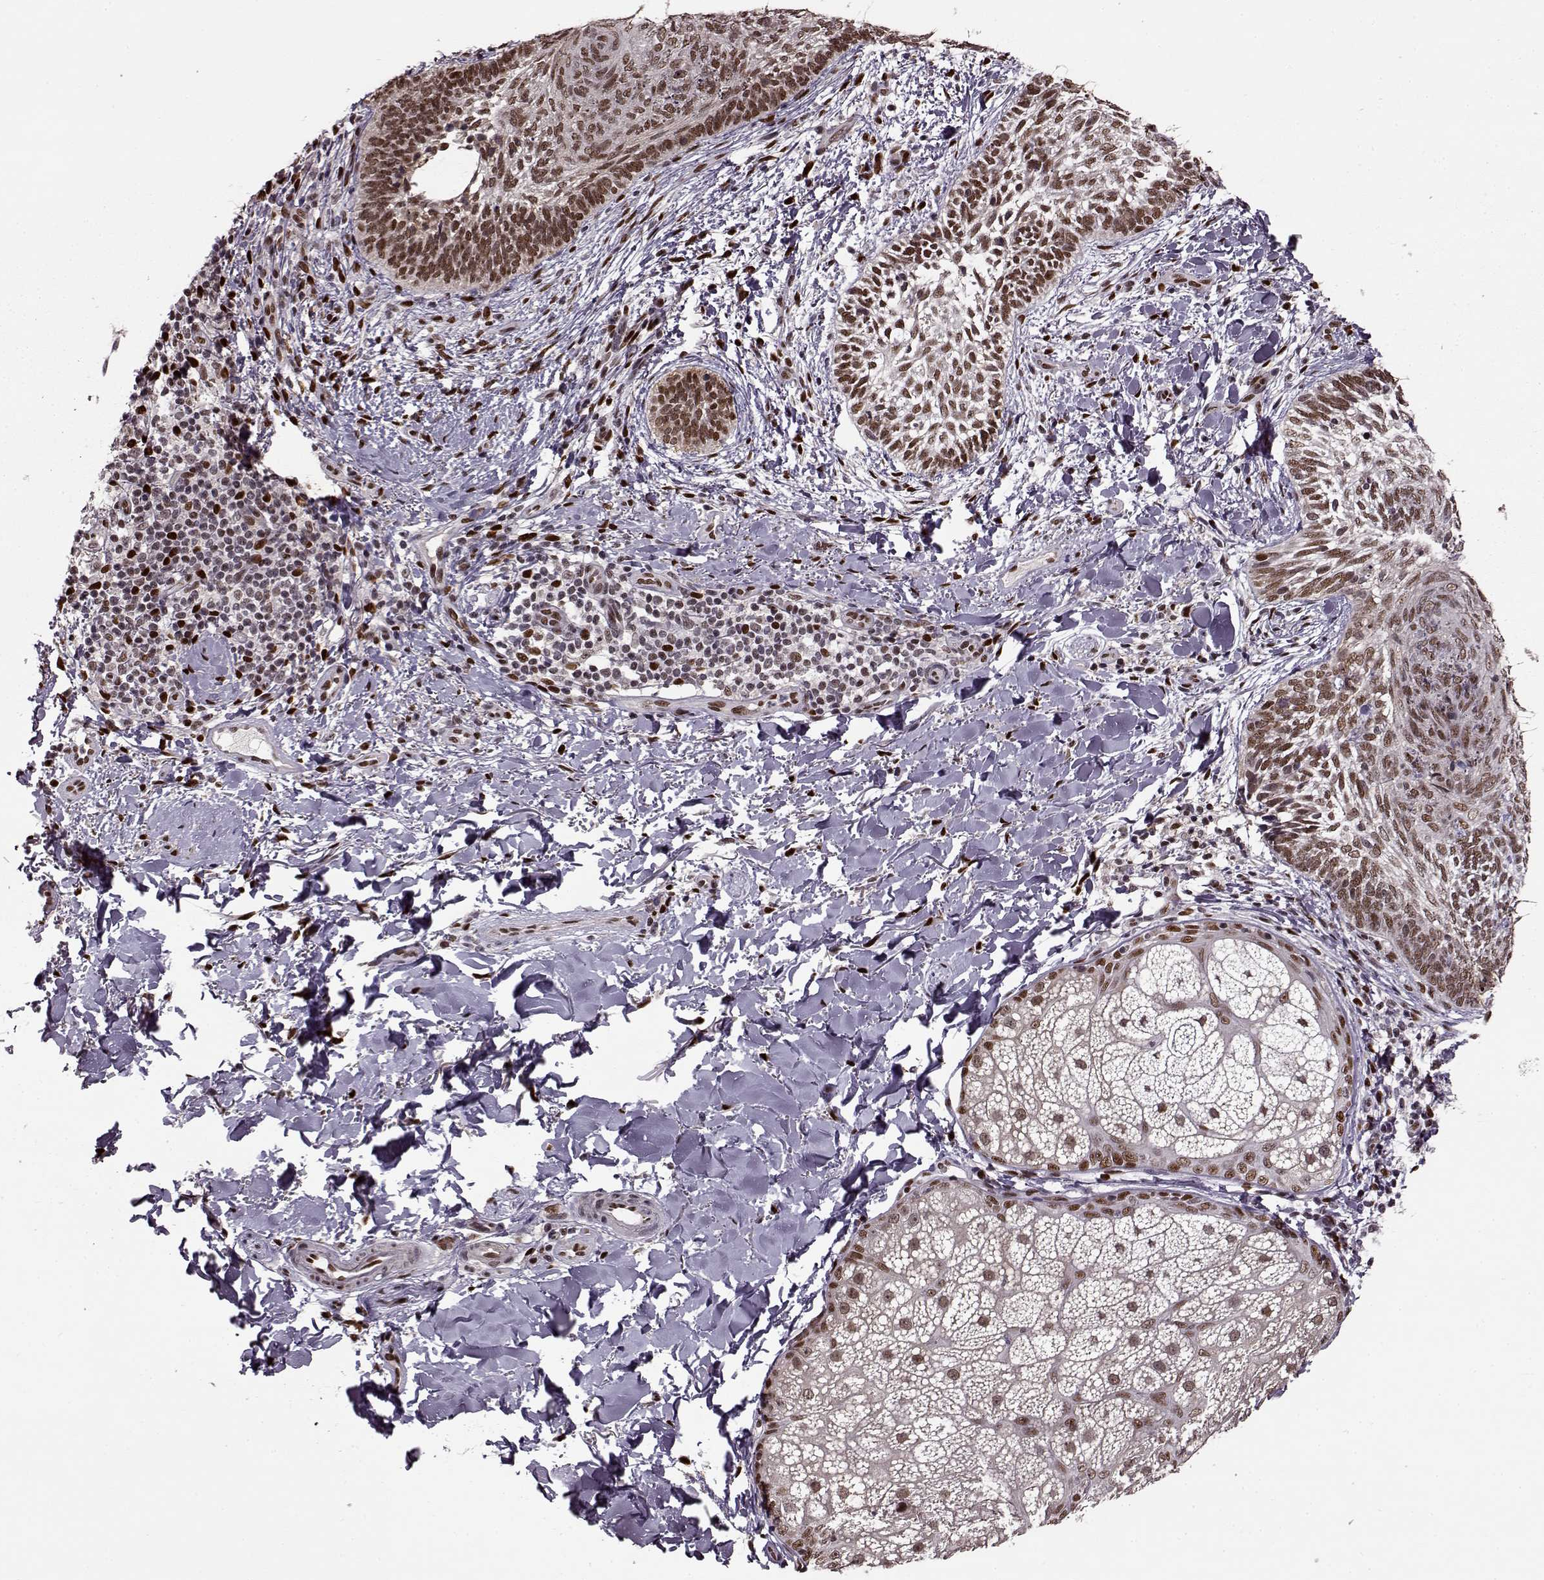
{"staining": {"intensity": "moderate", "quantity": ">75%", "location": "nuclear"}, "tissue": "skin cancer", "cell_type": "Tumor cells", "image_type": "cancer", "snomed": [{"axis": "morphology", "description": "Normal tissue, NOS"}, {"axis": "morphology", "description": "Basal cell carcinoma"}, {"axis": "topography", "description": "Skin"}], "caption": "This image shows skin cancer stained with immunohistochemistry to label a protein in brown. The nuclear of tumor cells show moderate positivity for the protein. Nuclei are counter-stained blue.", "gene": "FTO", "patient": {"sex": "male", "age": 46}}